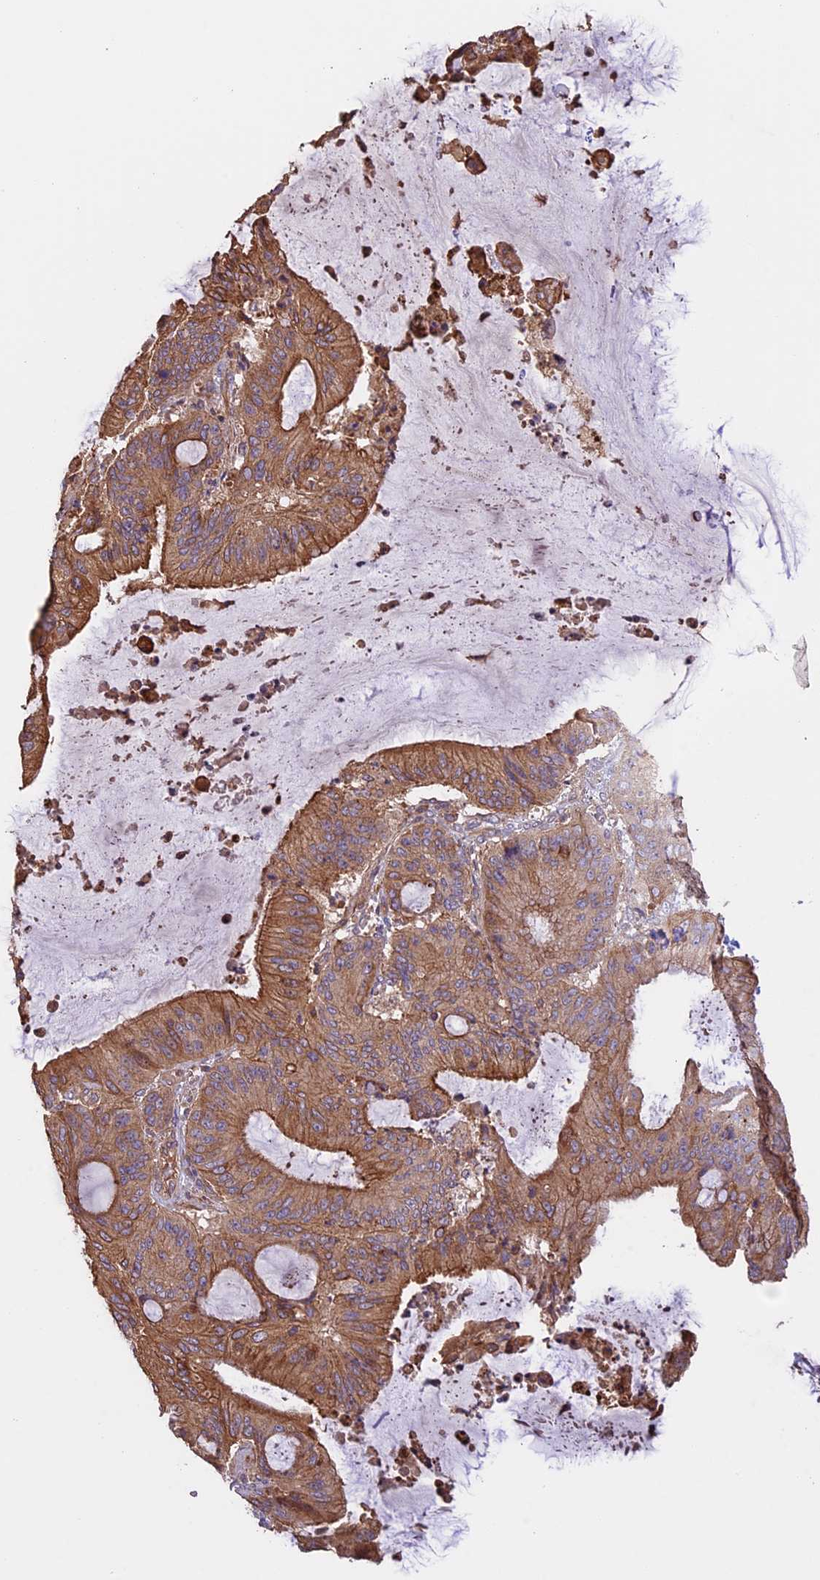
{"staining": {"intensity": "moderate", "quantity": ">75%", "location": "cytoplasmic/membranous"}, "tissue": "liver cancer", "cell_type": "Tumor cells", "image_type": "cancer", "snomed": [{"axis": "morphology", "description": "Normal tissue, NOS"}, {"axis": "morphology", "description": "Cholangiocarcinoma"}, {"axis": "topography", "description": "Liver"}, {"axis": "topography", "description": "Peripheral nerve tissue"}], "caption": "Immunohistochemistry (IHC) staining of liver cholangiocarcinoma, which exhibits medium levels of moderate cytoplasmic/membranous positivity in about >75% of tumor cells indicating moderate cytoplasmic/membranous protein expression. The staining was performed using DAB (brown) for protein detection and nuclei were counterstained in hematoxylin (blue).", "gene": "GAS8", "patient": {"sex": "female", "age": 73}}